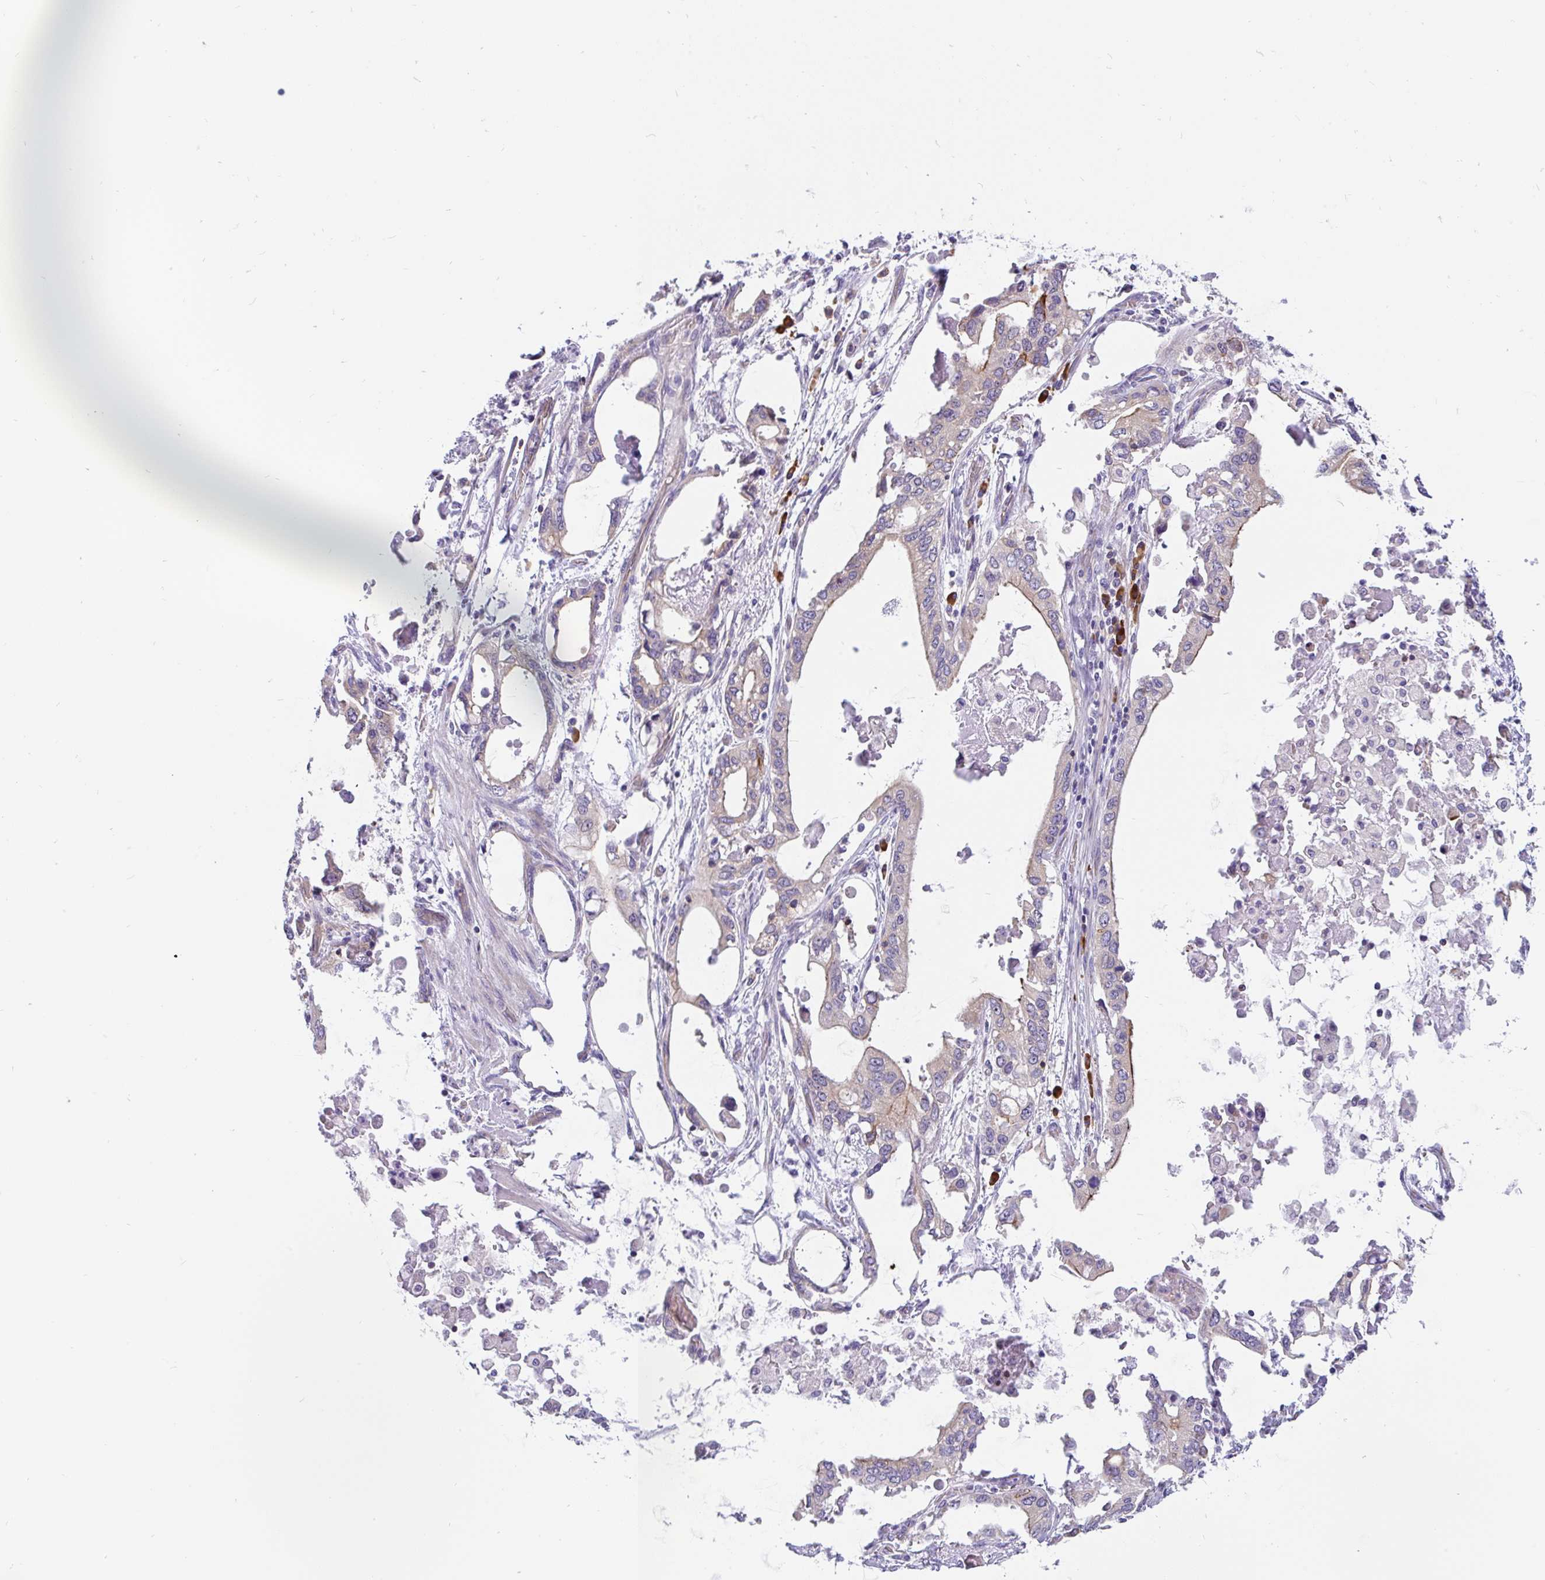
{"staining": {"intensity": "weak", "quantity": "<25%", "location": "cytoplasmic/membranous"}, "tissue": "stomach cancer", "cell_type": "Tumor cells", "image_type": "cancer", "snomed": [{"axis": "morphology", "description": "Adenocarcinoma, NOS"}, {"axis": "topography", "description": "Stomach, upper"}], "caption": "This histopathology image is of stomach cancer stained with immunohistochemistry to label a protein in brown with the nuclei are counter-stained blue. There is no expression in tumor cells.", "gene": "LRRC26", "patient": {"sex": "male", "age": 74}}